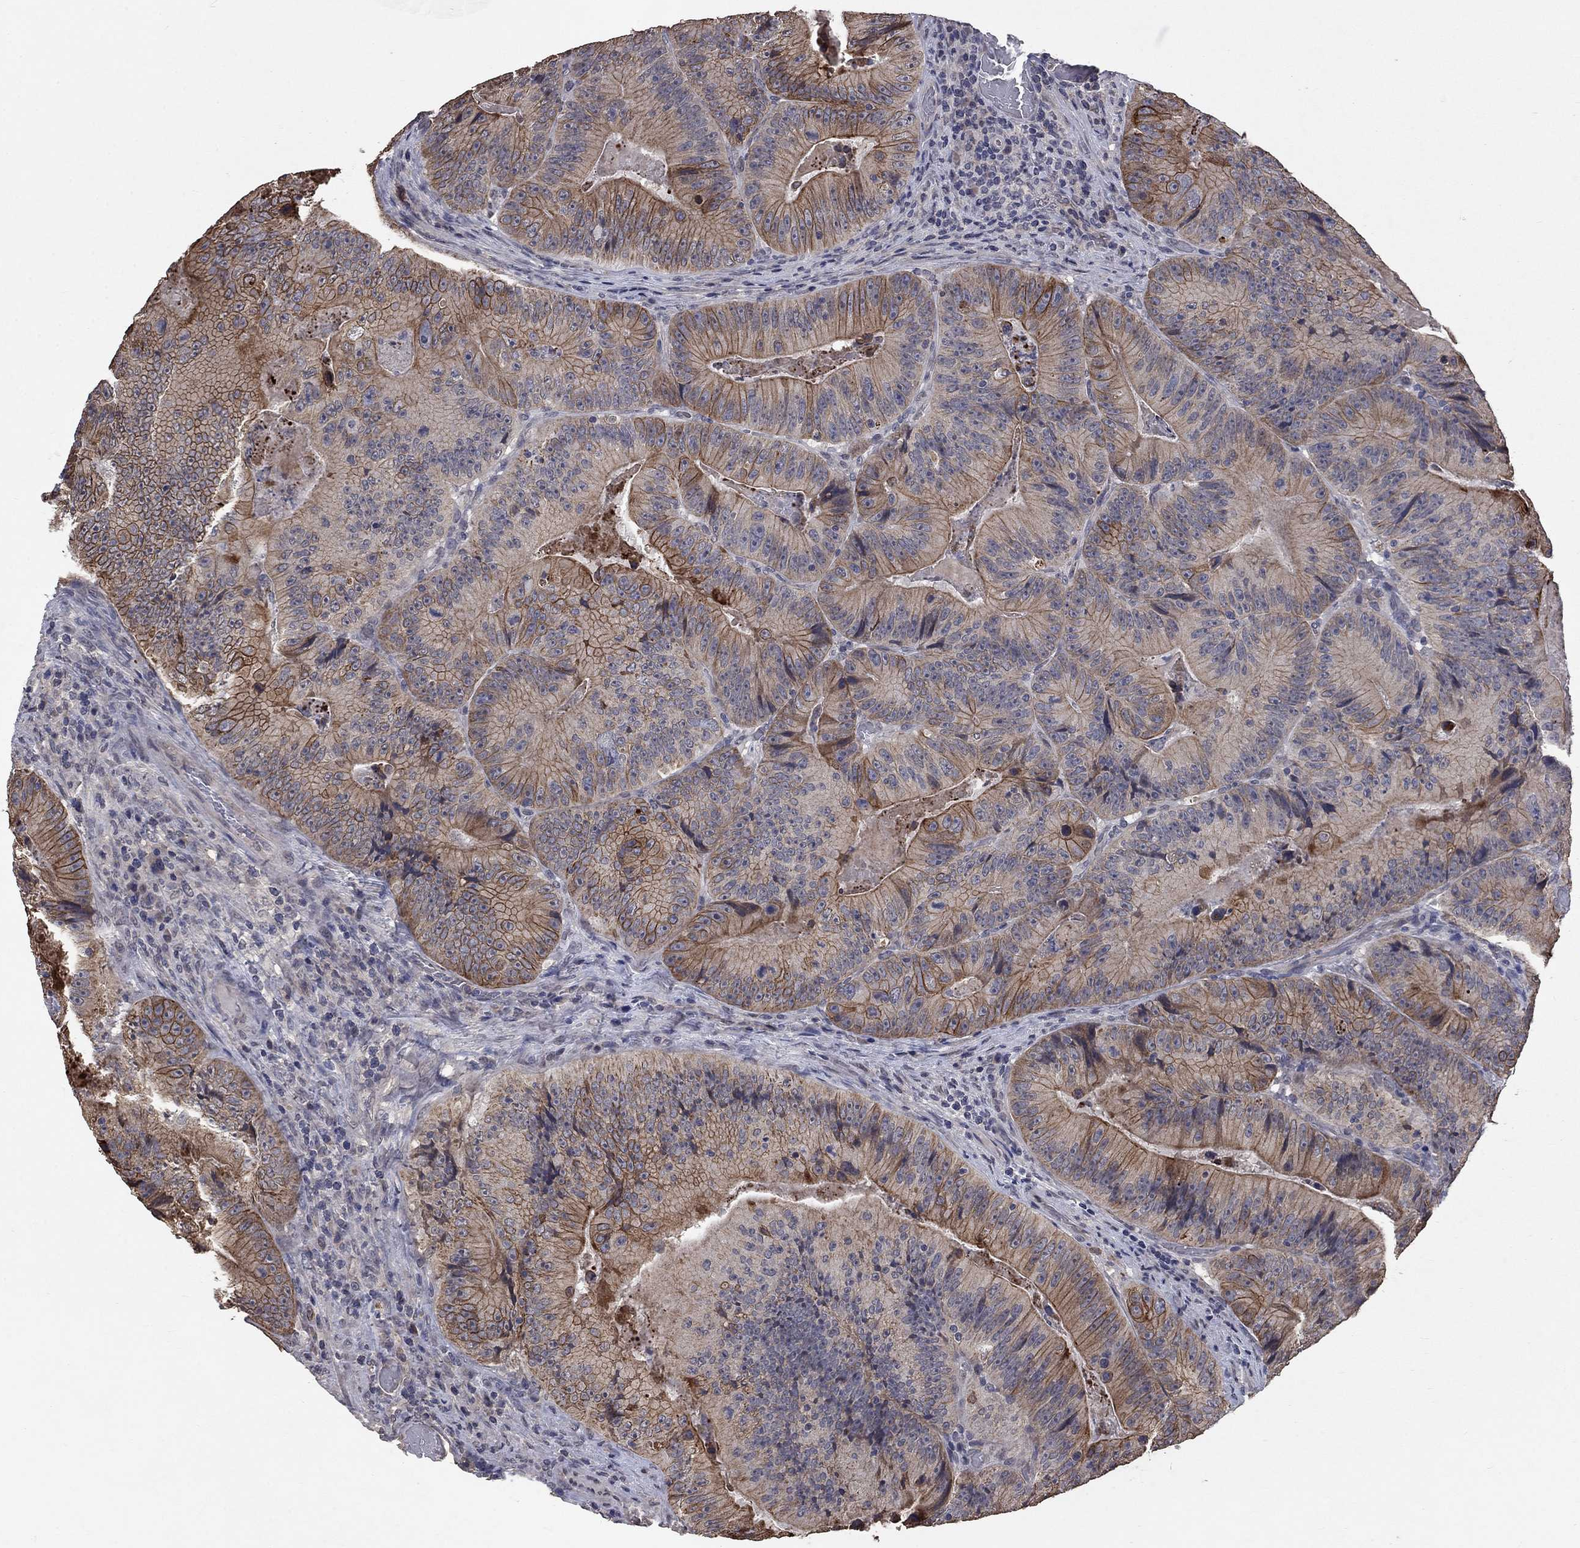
{"staining": {"intensity": "moderate", "quantity": "25%-75%", "location": "cytoplasmic/membranous"}, "tissue": "colorectal cancer", "cell_type": "Tumor cells", "image_type": "cancer", "snomed": [{"axis": "morphology", "description": "Adenocarcinoma, NOS"}, {"axis": "topography", "description": "Colon"}], "caption": "Immunohistochemical staining of human colorectal cancer (adenocarcinoma) shows moderate cytoplasmic/membranous protein positivity in approximately 25%-75% of tumor cells.", "gene": "CHST5", "patient": {"sex": "female", "age": 86}}